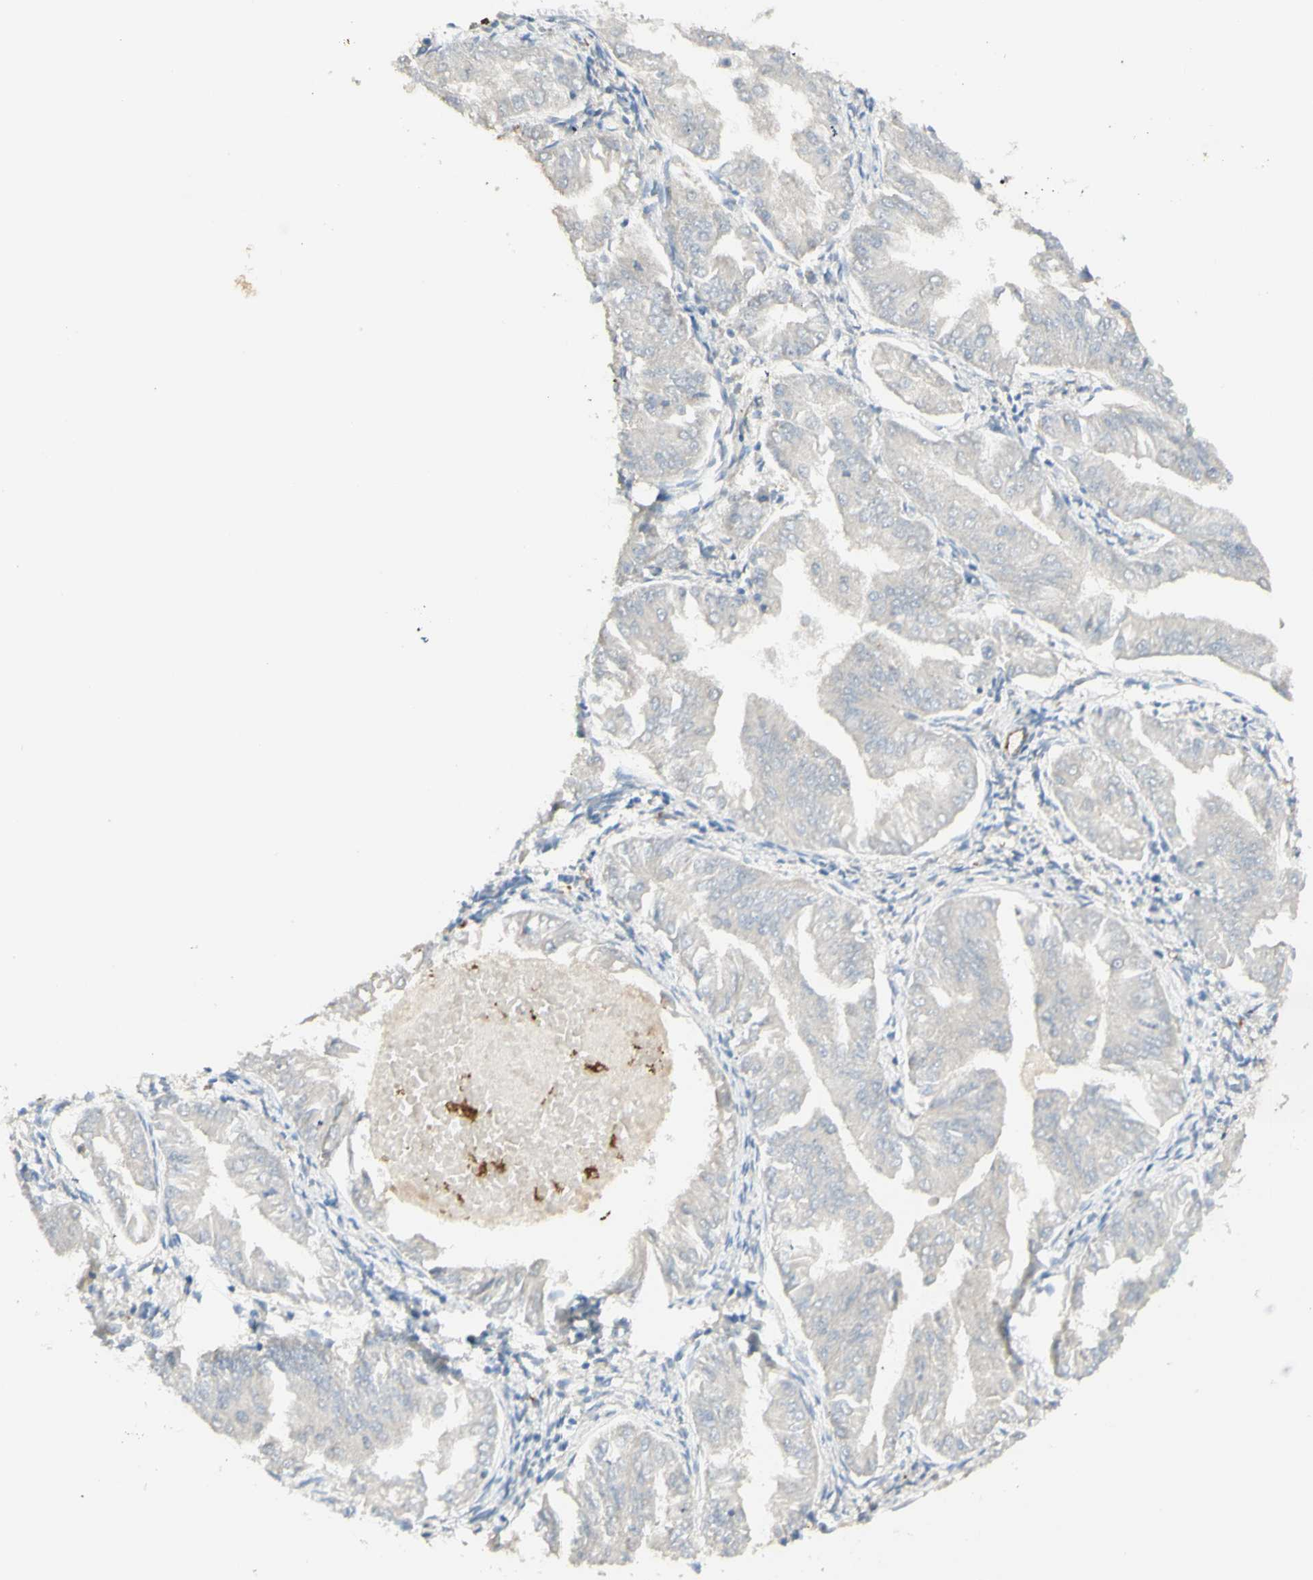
{"staining": {"intensity": "negative", "quantity": "none", "location": "none"}, "tissue": "endometrial cancer", "cell_type": "Tumor cells", "image_type": "cancer", "snomed": [{"axis": "morphology", "description": "Adenocarcinoma, NOS"}, {"axis": "topography", "description": "Endometrium"}], "caption": "The photomicrograph exhibits no significant expression in tumor cells of endometrial adenocarcinoma.", "gene": "GAN", "patient": {"sex": "female", "age": 53}}